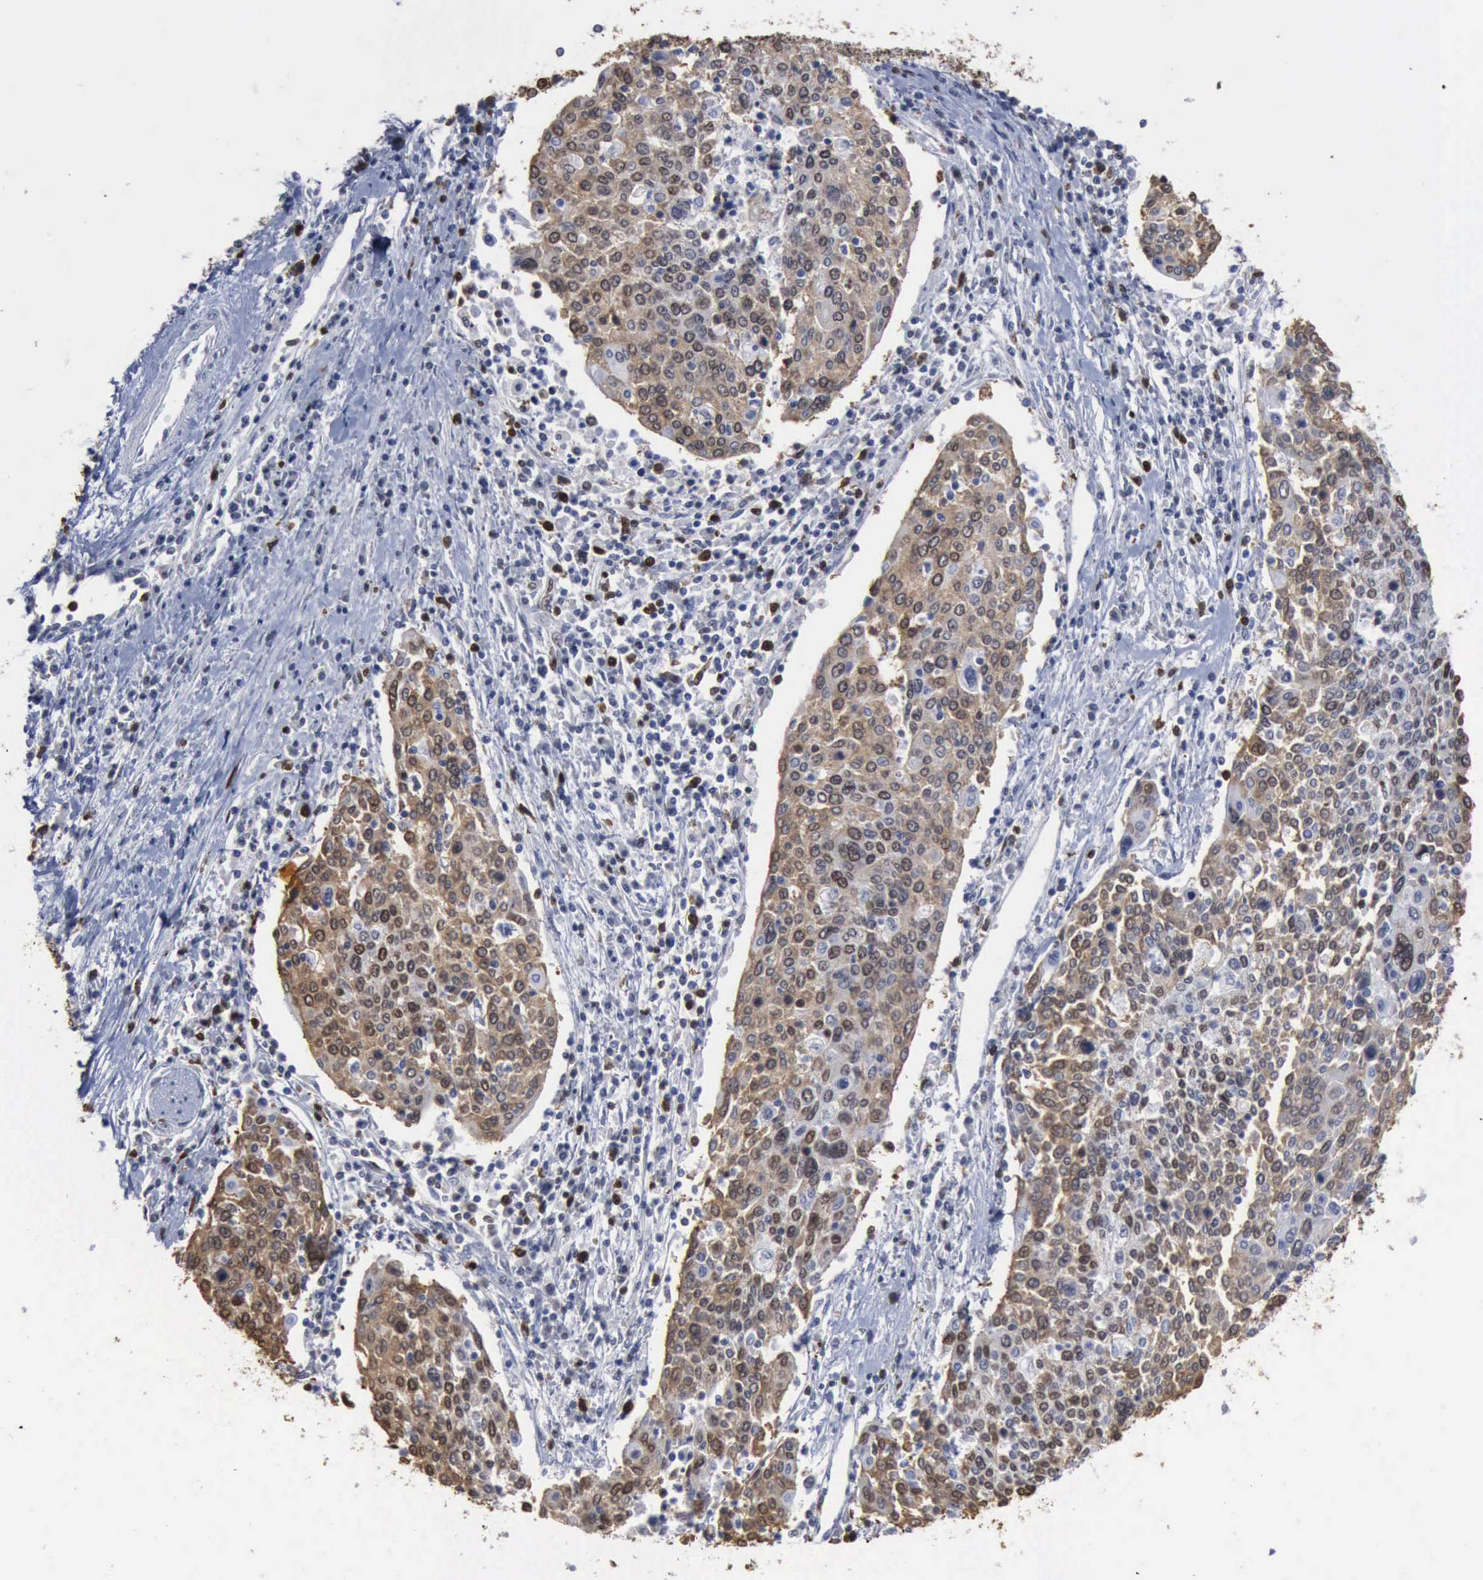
{"staining": {"intensity": "moderate", "quantity": ">75%", "location": "nuclear"}, "tissue": "cervical cancer", "cell_type": "Tumor cells", "image_type": "cancer", "snomed": [{"axis": "morphology", "description": "Squamous cell carcinoma, NOS"}, {"axis": "topography", "description": "Cervix"}], "caption": "Immunohistochemical staining of human cervical cancer (squamous cell carcinoma) exhibits medium levels of moderate nuclear expression in about >75% of tumor cells.", "gene": "PCNA", "patient": {"sex": "female", "age": 40}}